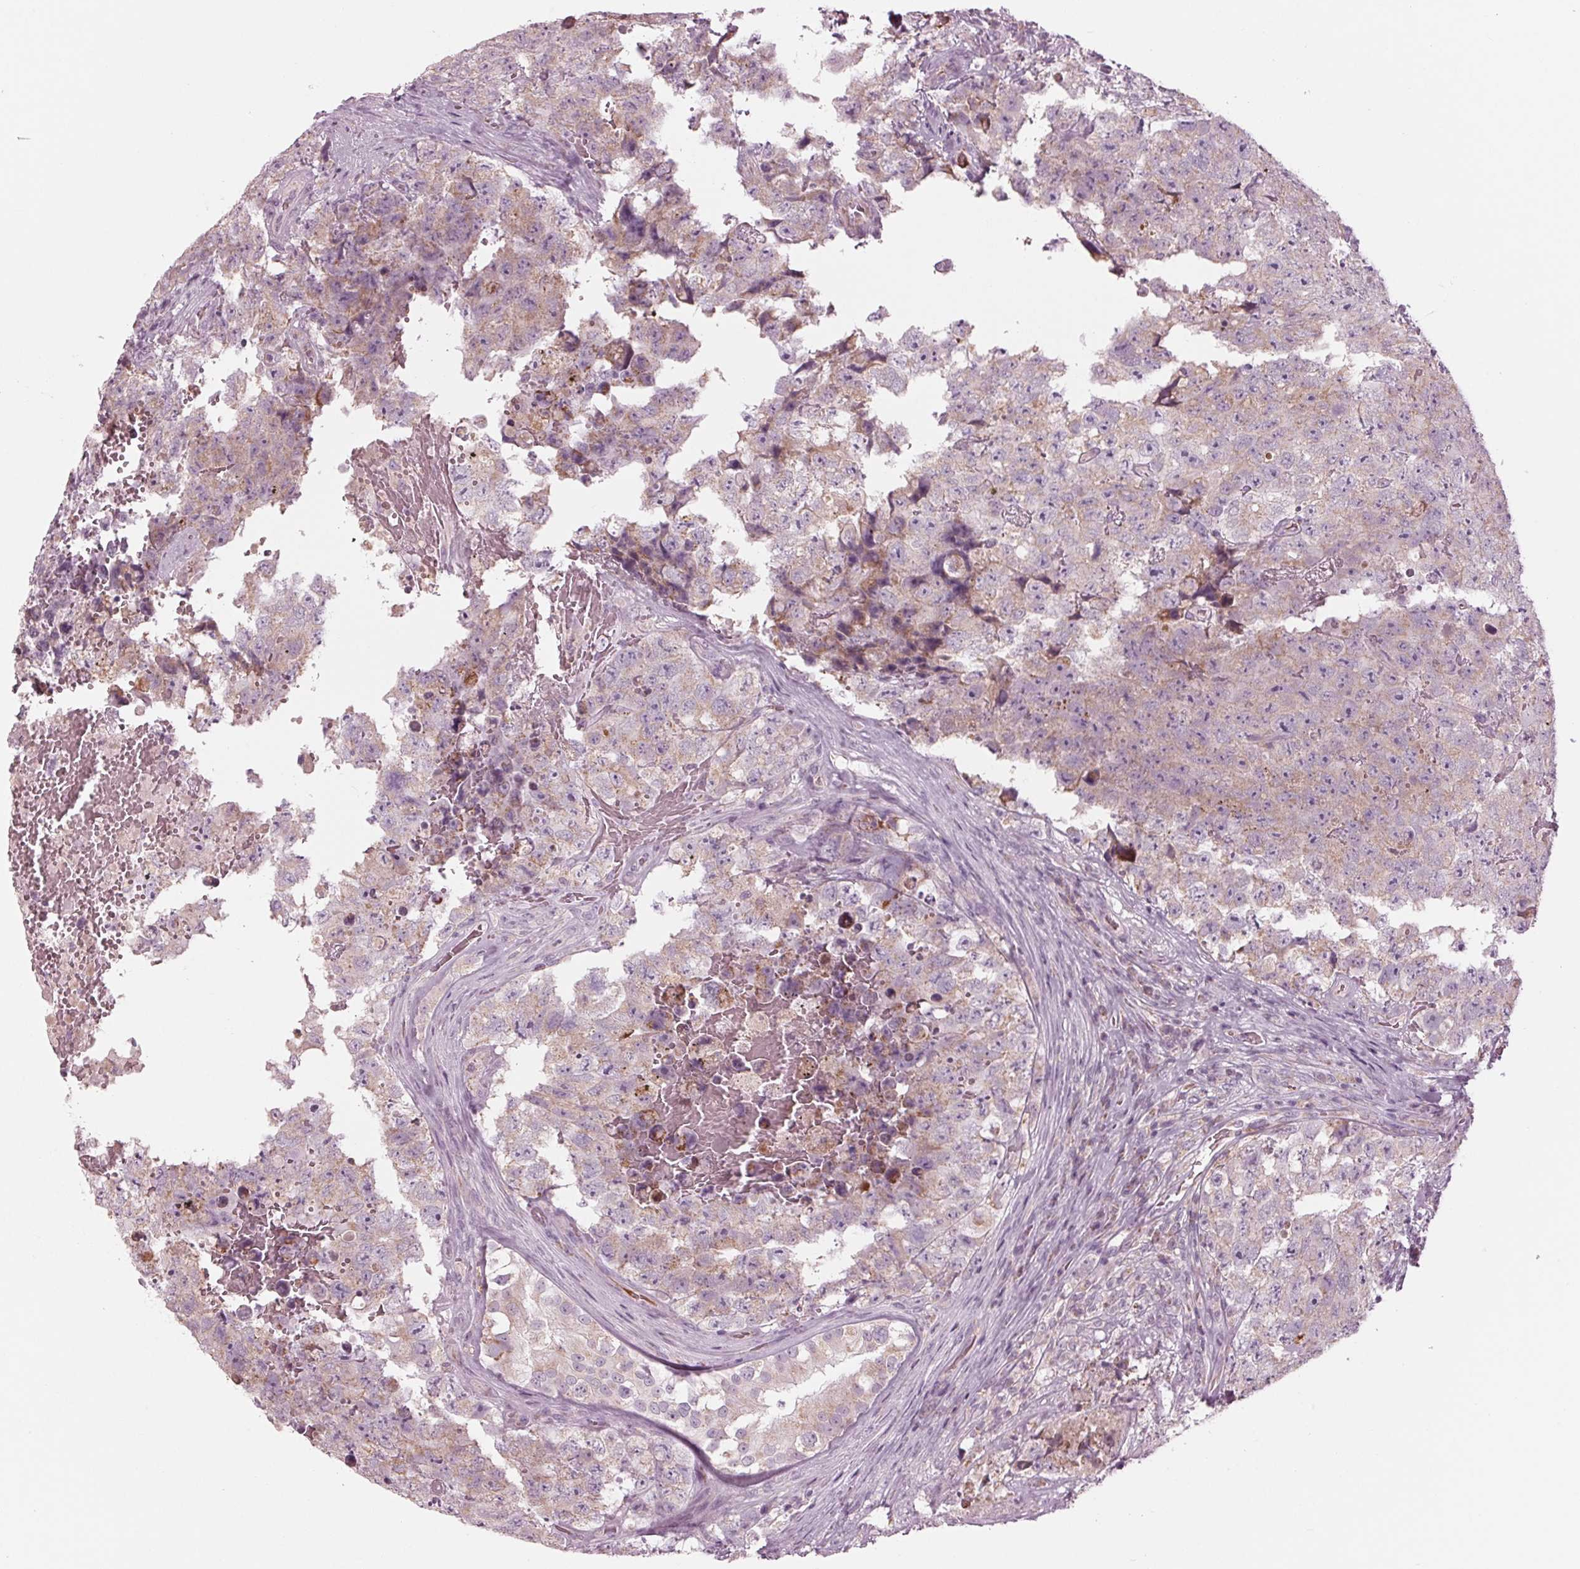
{"staining": {"intensity": "weak", "quantity": "25%-75%", "location": "cytoplasmic/membranous"}, "tissue": "testis cancer", "cell_type": "Tumor cells", "image_type": "cancer", "snomed": [{"axis": "morphology", "description": "Carcinoma, Embryonal, NOS"}, {"axis": "topography", "description": "Testis"}], "caption": "Embryonal carcinoma (testis) stained with DAB immunohistochemistry (IHC) demonstrates low levels of weak cytoplasmic/membranous staining in about 25%-75% of tumor cells.", "gene": "CLN6", "patient": {"sex": "male", "age": 18}}